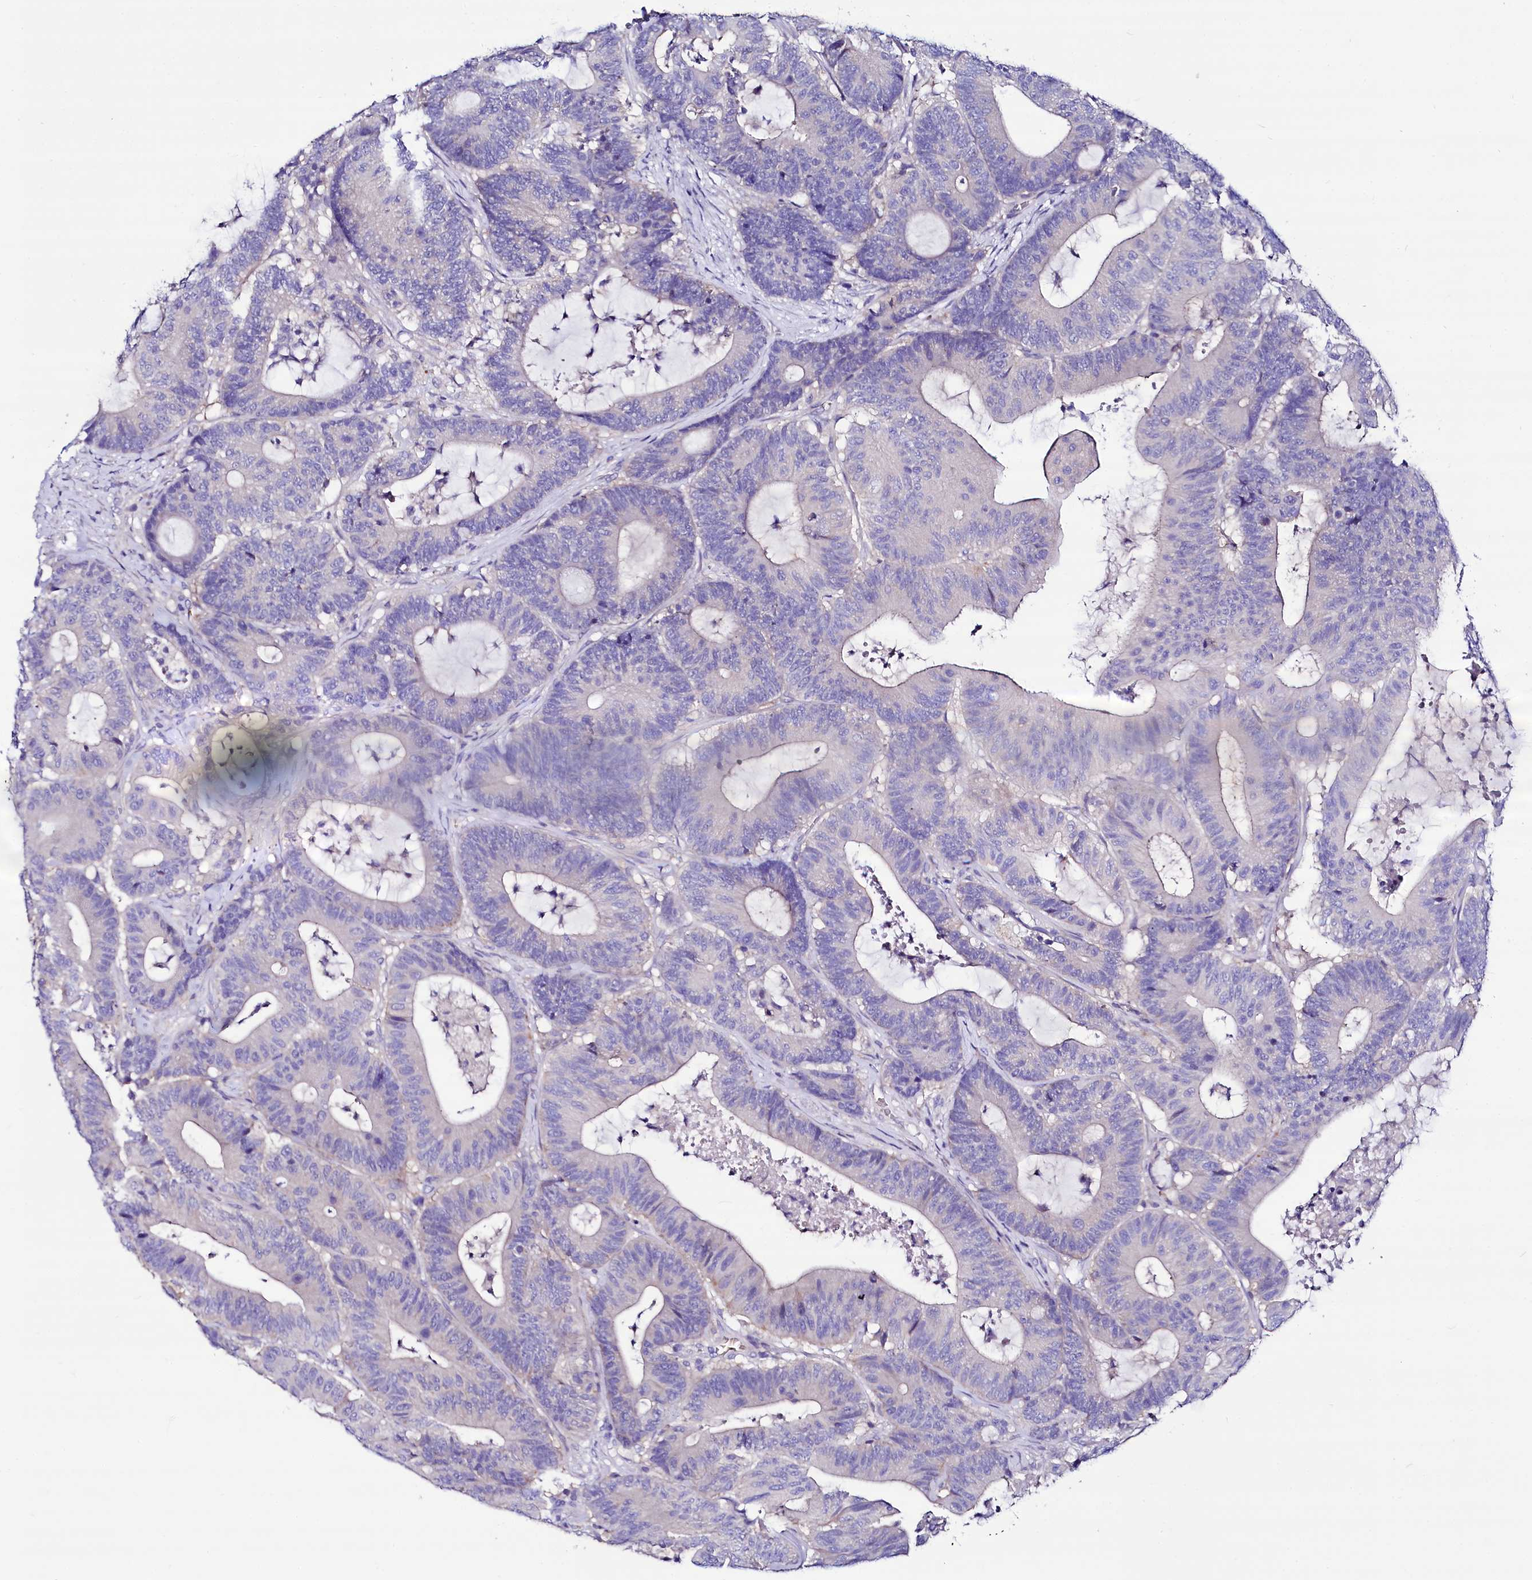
{"staining": {"intensity": "negative", "quantity": "none", "location": "none"}, "tissue": "colorectal cancer", "cell_type": "Tumor cells", "image_type": "cancer", "snomed": [{"axis": "morphology", "description": "Adenocarcinoma, NOS"}, {"axis": "topography", "description": "Colon"}], "caption": "DAB (3,3'-diaminobenzidine) immunohistochemical staining of adenocarcinoma (colorectal) reveals no significant expression in tumor cells.", "gene": "ABHD5", "patient": {"sex": "female", "age": 84}}